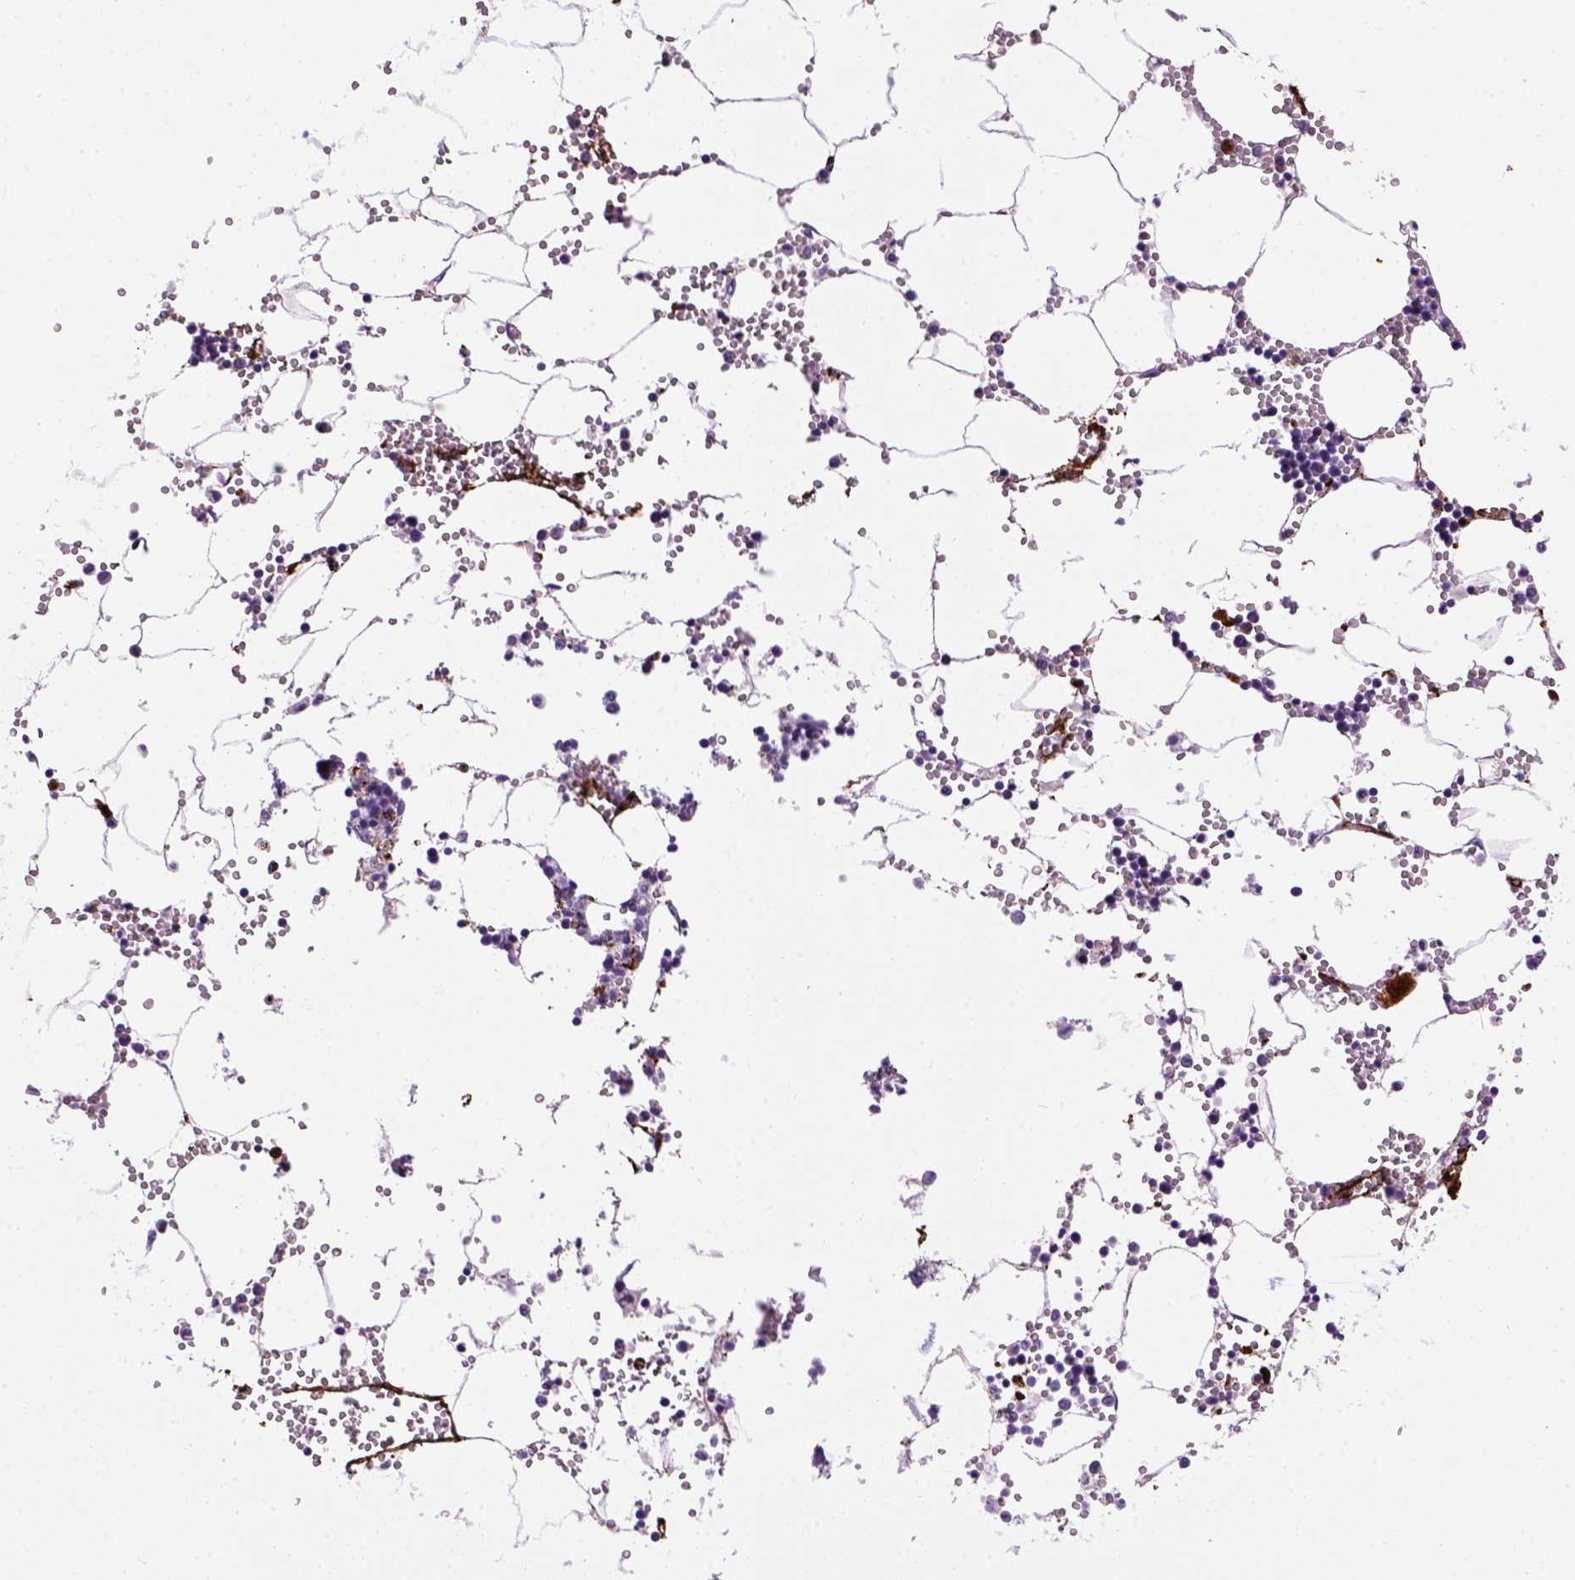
{"staining": {"intensity": "strong", "quantity": "<25%", "location": "cytoplasmic/membranous"}, "tissue": "bone marrow", "cell_type": "Hematopoietic cells", "image_type": "normal", "snomed": [{"axis": "morphology", "description": "Normal tissue, NOS"}, {"axis": "topography", "description": "Bone marrow"}], "caption": "An immunohistochemistry (IHC) histopathology image of benign tissue is shown. Protein staining in brown highlights strong cytoplasmic/membranous positivity in bone marrow within hematopoietic cells. (DAB (3,3'-diaminobenzidine) = brown stain, brightfield microscopy at high magnification).", "gene": "VWF", "patient": {"sex": "male", "age": 54}}